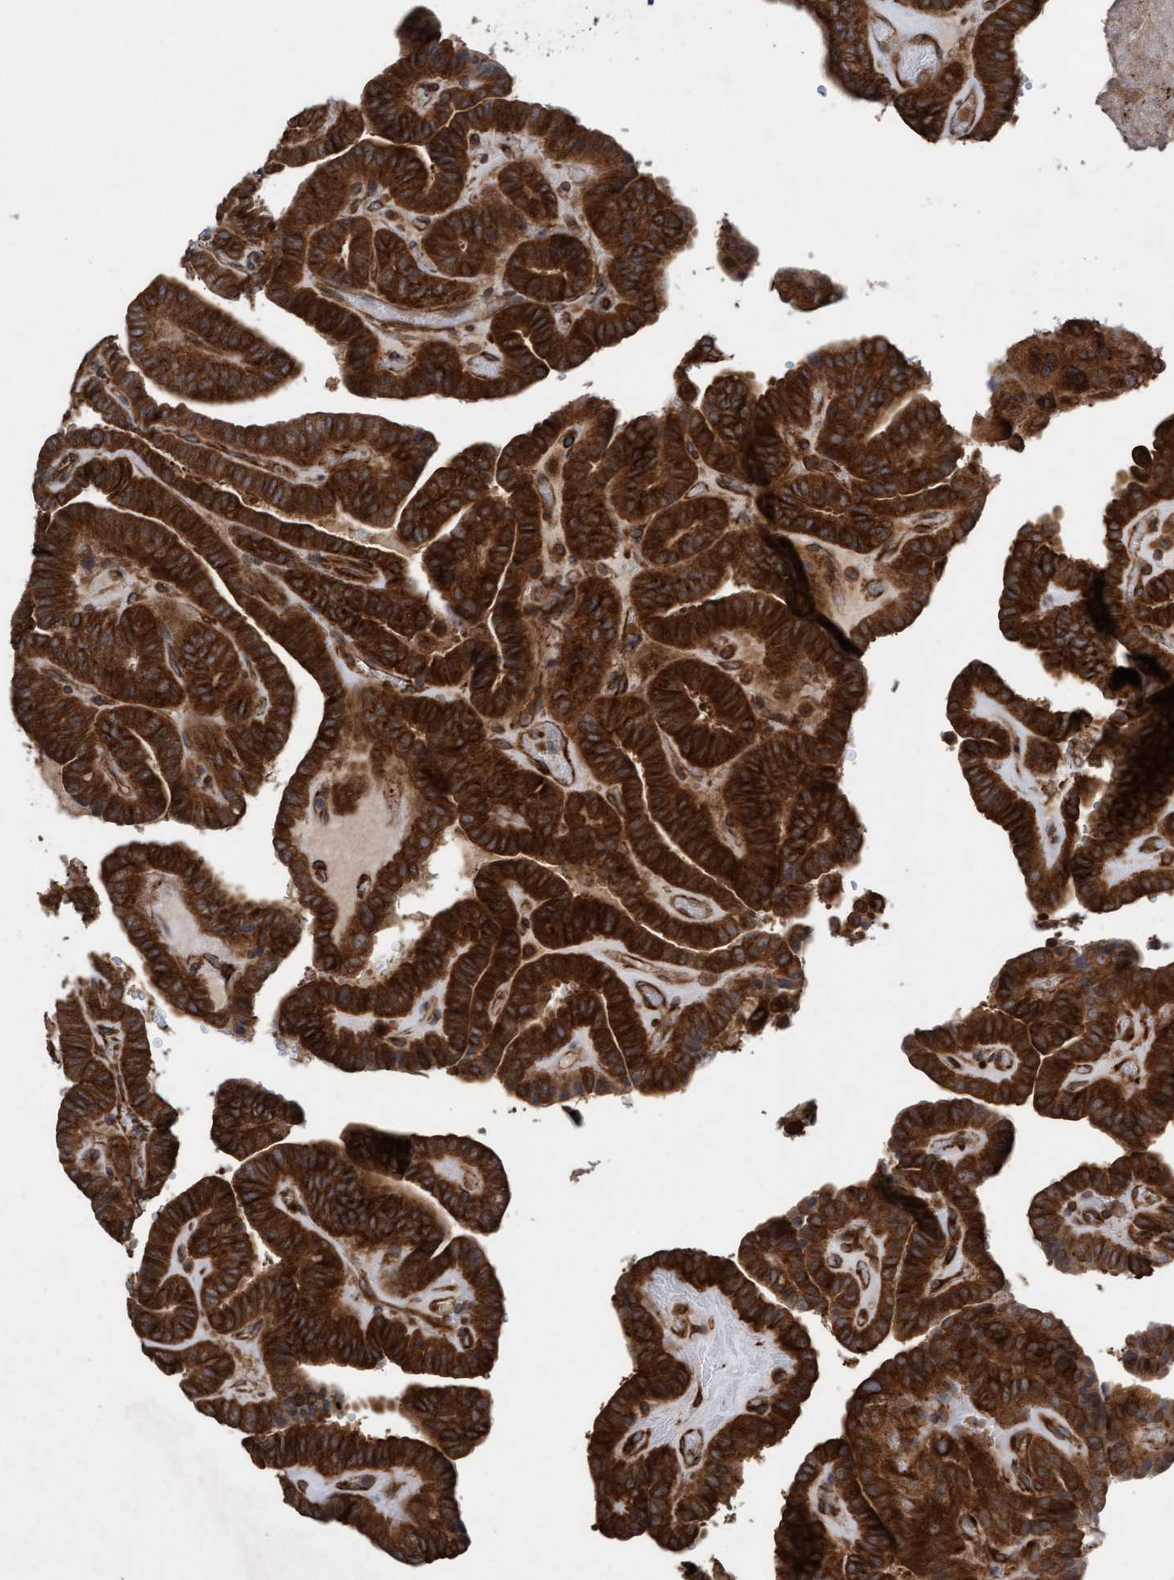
{"staining": {"intensity": "strong", "quantity": ">75%", "location": "cytoplasmic/membranous"}, "tissue": "thyroid cancer", "cell_type": "Tumor cells", "image_type": "cancer", "snomed": [{"axis": "morphology", "description": "Papillary adenocarcinoma, NOS"}, {"axis": "topography", "description": "Thyroid gland"}], "caption": "Thyroid cancer (papillary adenocarcinoma) tissue demonstrates strong cytoplasmic/membranous staining in approximately >75% of tumor cells", "gene": "CDC42EP4", "patient": {"sex": "male", "age": 77}}